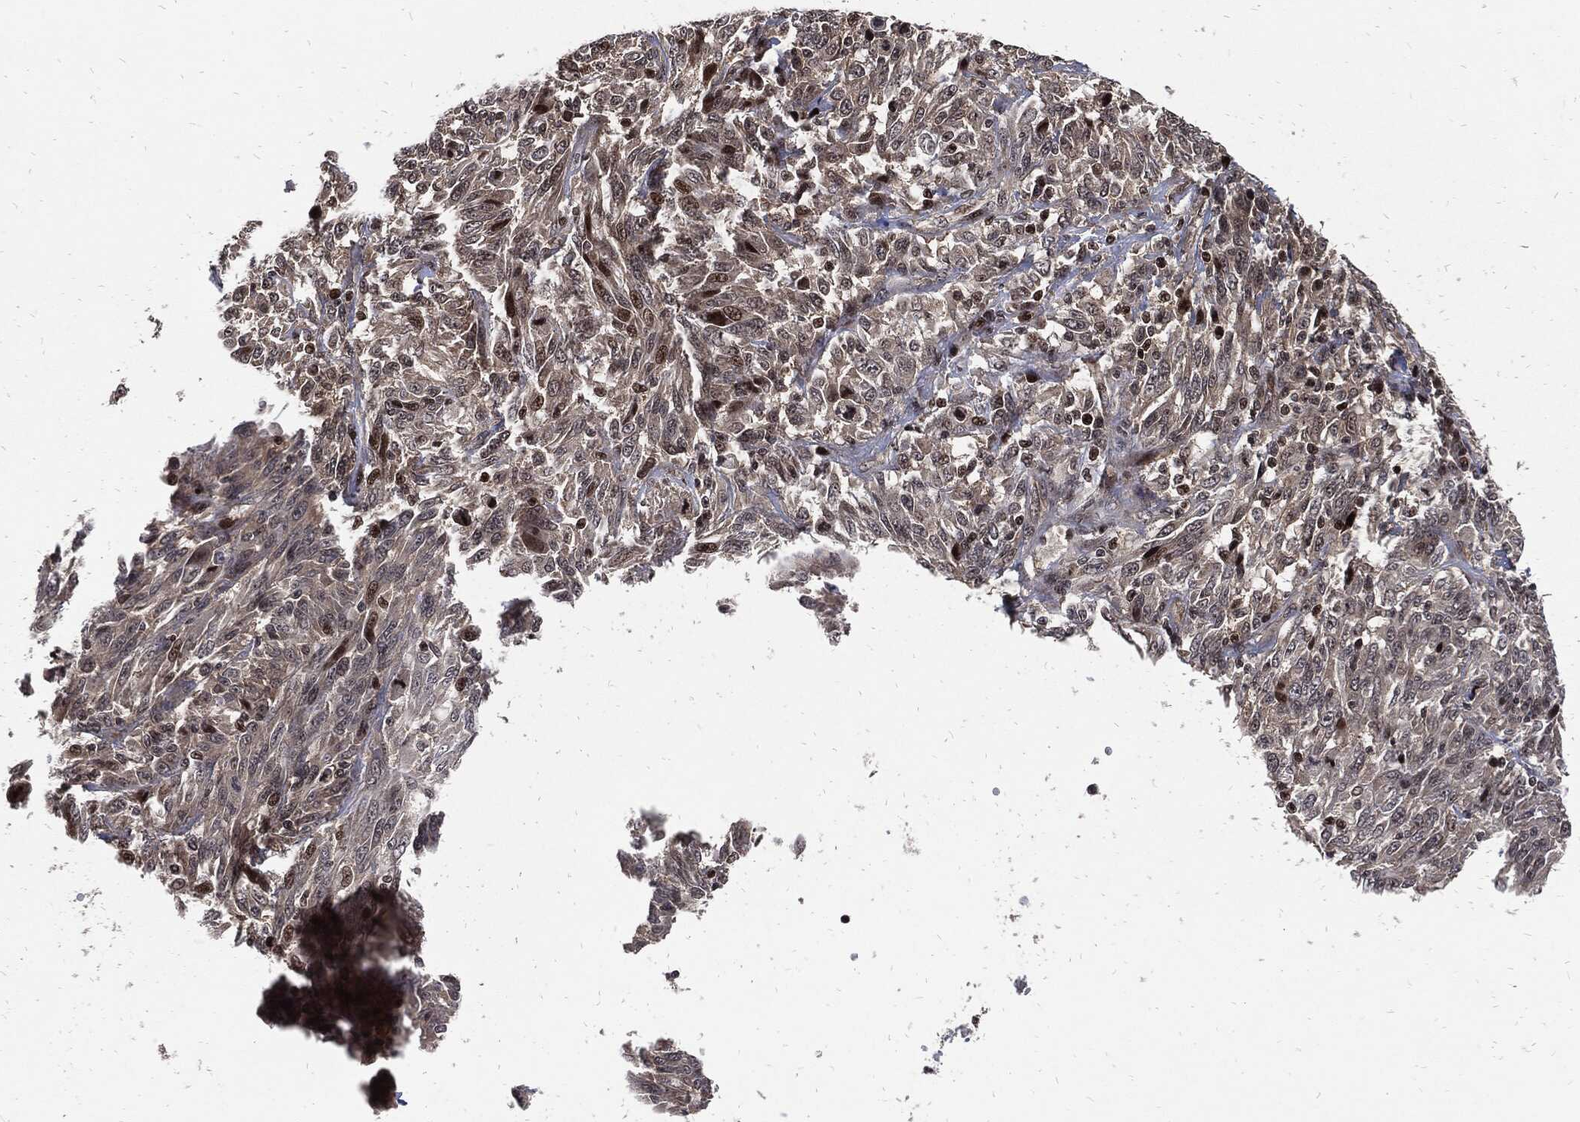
{"staining": {"intensity": "moderate", "quantity": "<25%", "location": "nuclear"}, "tissue": "melanoma", "cell_type": "Tumor cells", "image_type": "cancer", "snomed": [{"axis": "morphology", "description": "Malignant melanoma, NOS"}, {"axis": "topography", "description": "Skin"}], "caption": "Immunohistochemical staining of human malignant melanoma exhibits low levels of moderate nuclear protein staining in approximately <25% of tumor cells.", "gene": "ZNF775", "patient": {"sex": "female", "age": 91}}